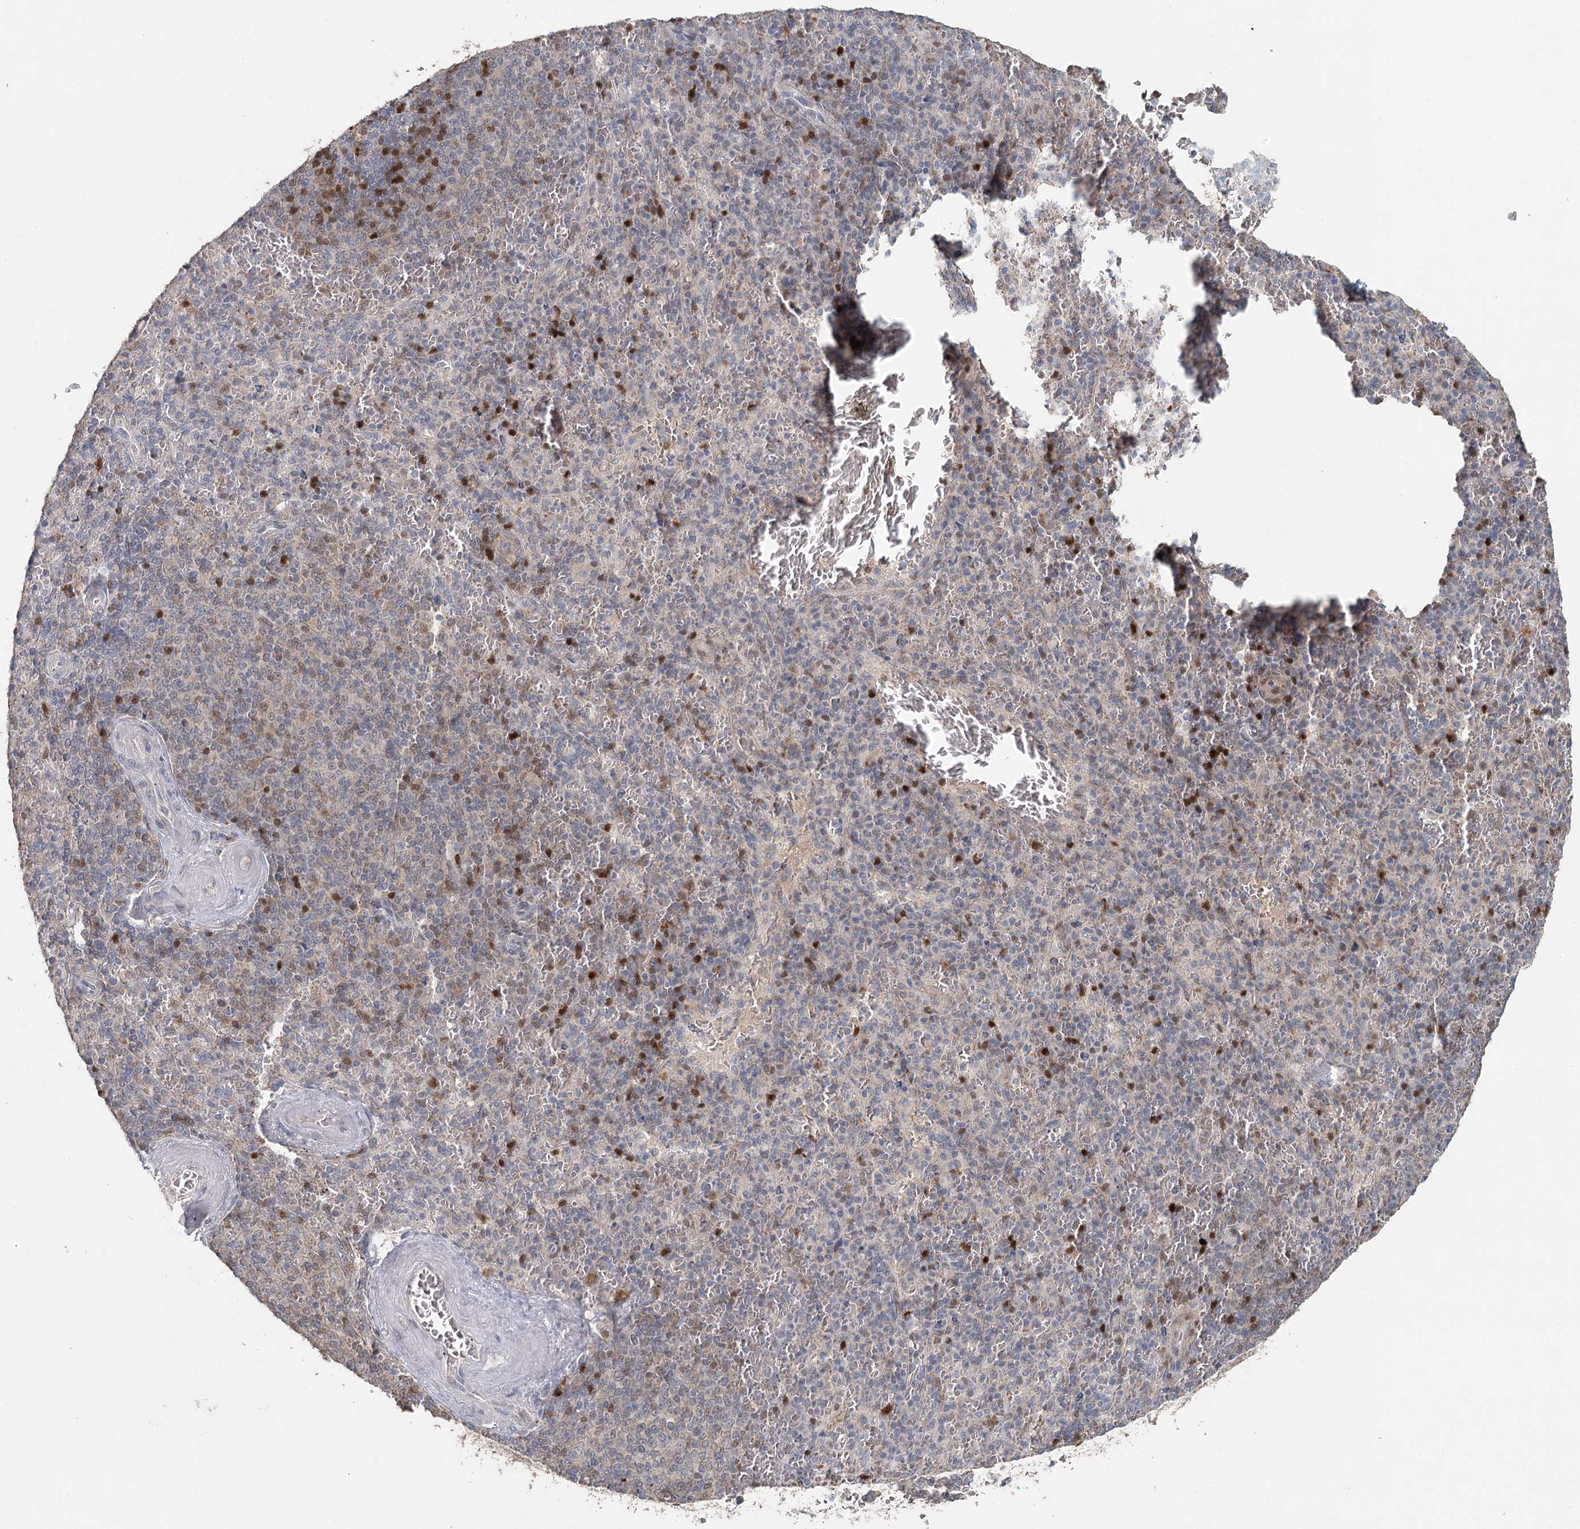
{"staining": {"intensity": "moderate", "quantity": "<25%", "location": "nuclear"}, "tissue": "spleen", "cell_type": "Cells in red pulp", "image_type": "normal", "snomed": [{"axis": "morphology", "description": "Normal tissue, NOS"}, {"axis": "topography", "description": "Spleen"}], "caption": "A brown stain shows moderate nuclear expression of a protein in cells in red pulp of benign spleen. Using DAB (brown) and hematoxylin (blue) stains, captured at high magnification using brightfield microscopy.", "gene": "ADK", "patient": {"sex": "male", "age": 82}}